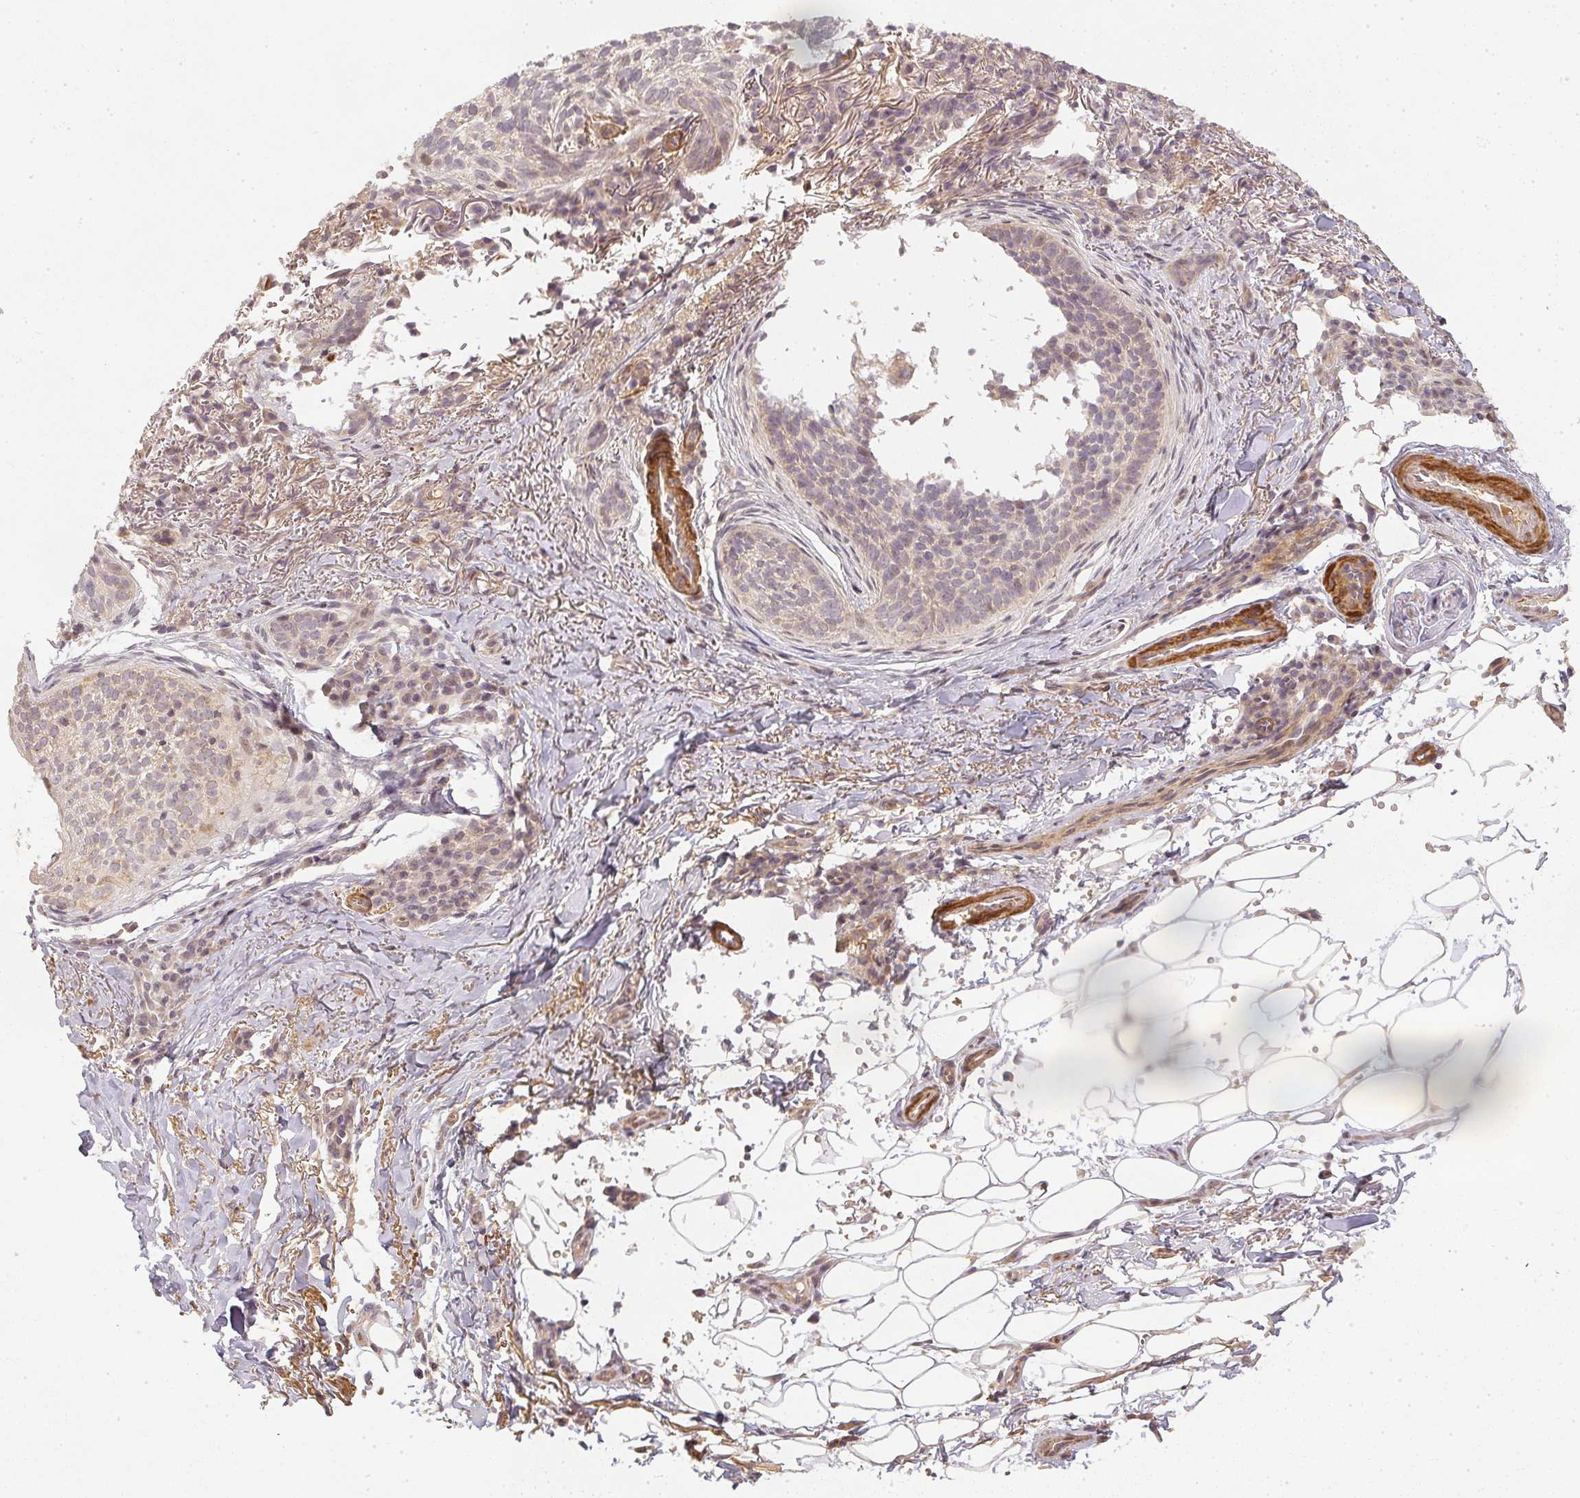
{"staining": {"intensity": "negative", "quantity": "none", "location": "none"}, "tissue": "skin cancer", "cell_type": "Tumor cells", "image_type": "cancer", "snomed": [{"axis": "morphology", "description": "Basal cell carcinoma"}, {"axis": "topography", "description": "Skin"}, {"axis": "topography", "description": "Skin of head"}], "caption": "High magnification brightfield microscopy of skin basal cell carcinoma stained with DAB (3,3'-diaminobenzidine) (brown) and counterstained with hematoxylin (blue): tumor cells show no significant staining.", "gene": "SERPINE1", "patient": {"sex": "male", "age": 62}}